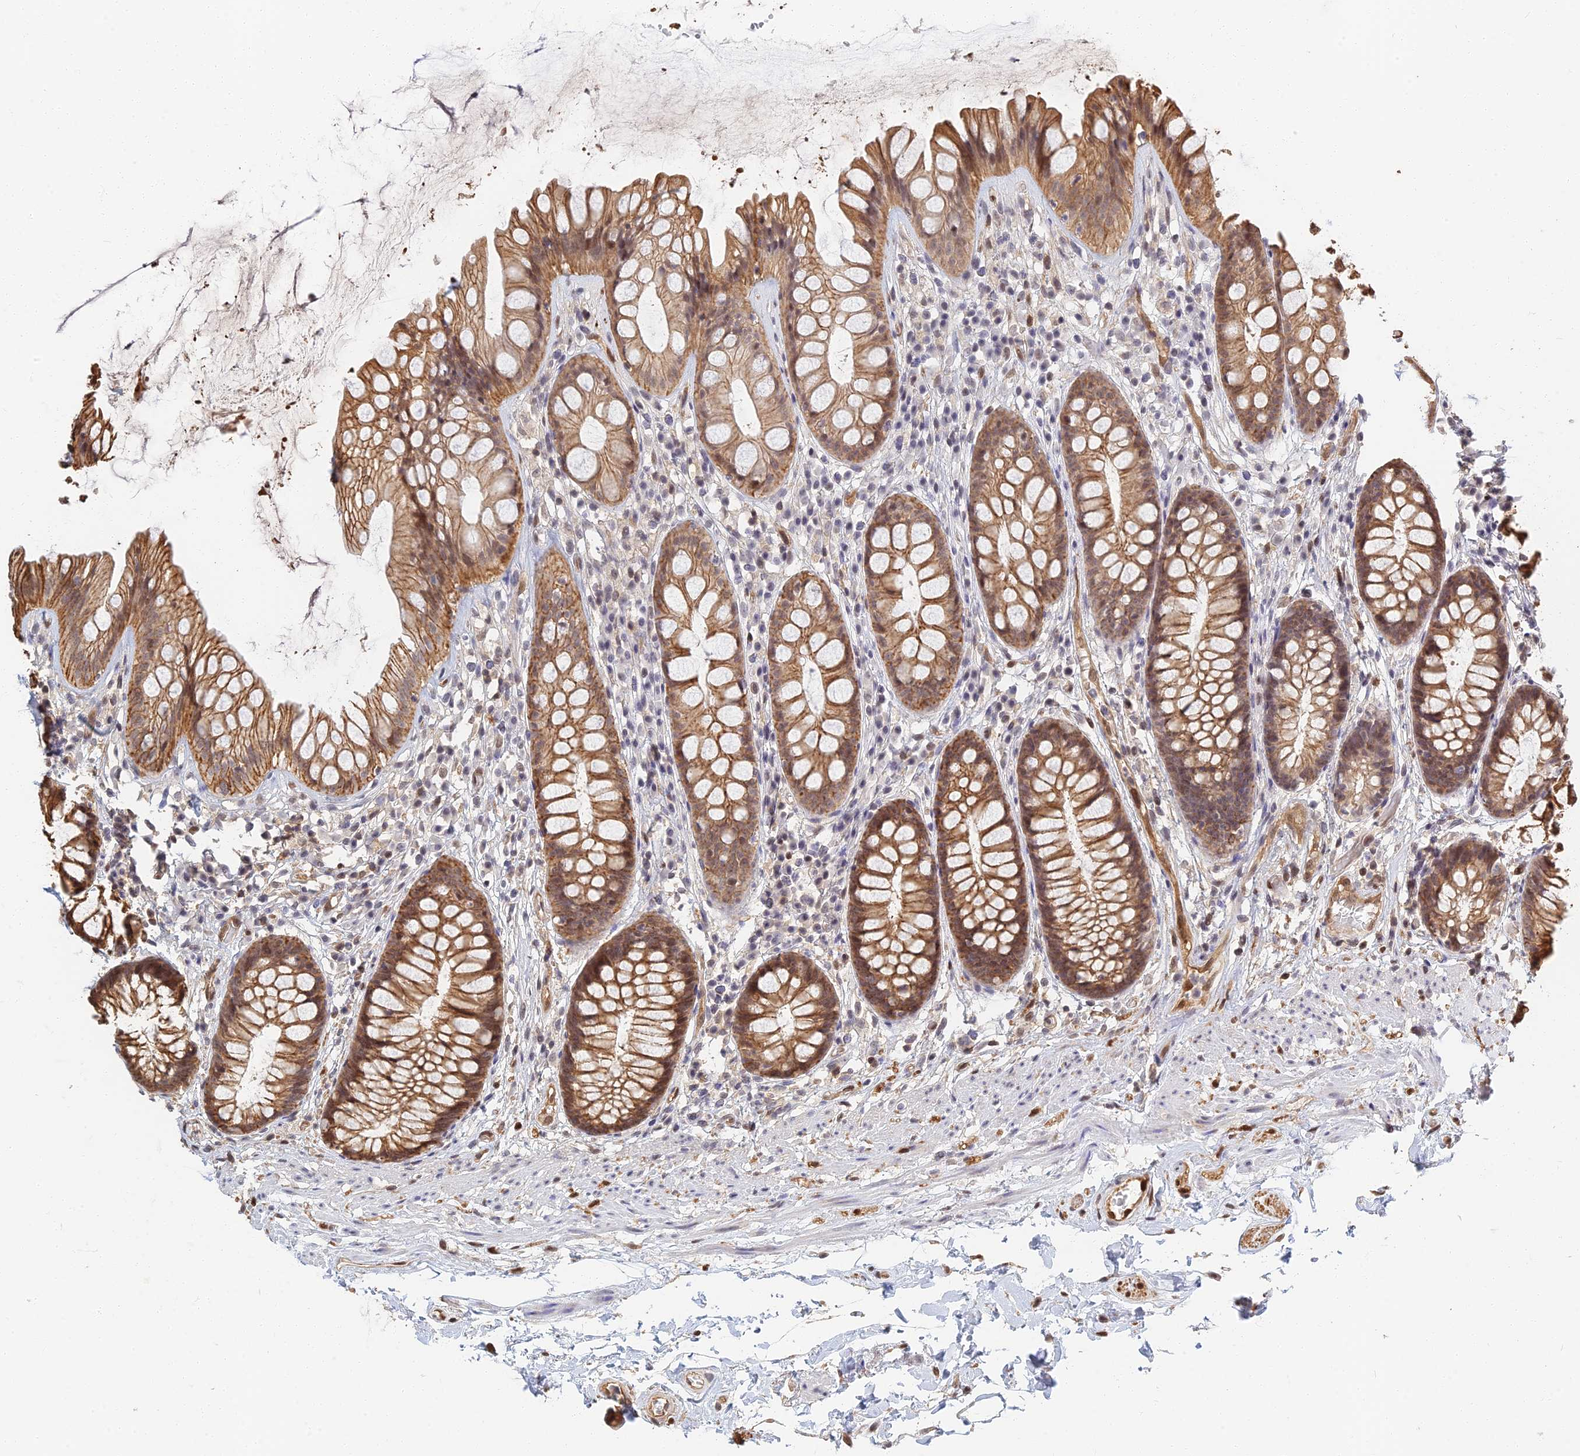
{"staining": {"intensity": "moderate", "quantity": ">75%", "location": "cytoplasmic/membranous"}, "tissue": "rectum", "cell_type": "Glandular cells", "image_type": "normal", "snomed": [{"axis": "morphology", "description": "Normal tissue, NOS"}, {"axis": "topography", "description": "Rectum"}], "caption": "Moderate cytoplasmic/membranous positivity for a protein is appreciated in approximately >75% of glandular cells of benign rectum using immunohistochemistry (IHC).", "gene": "LRRN3", "patient": {"sex": "male", "age": 74}}